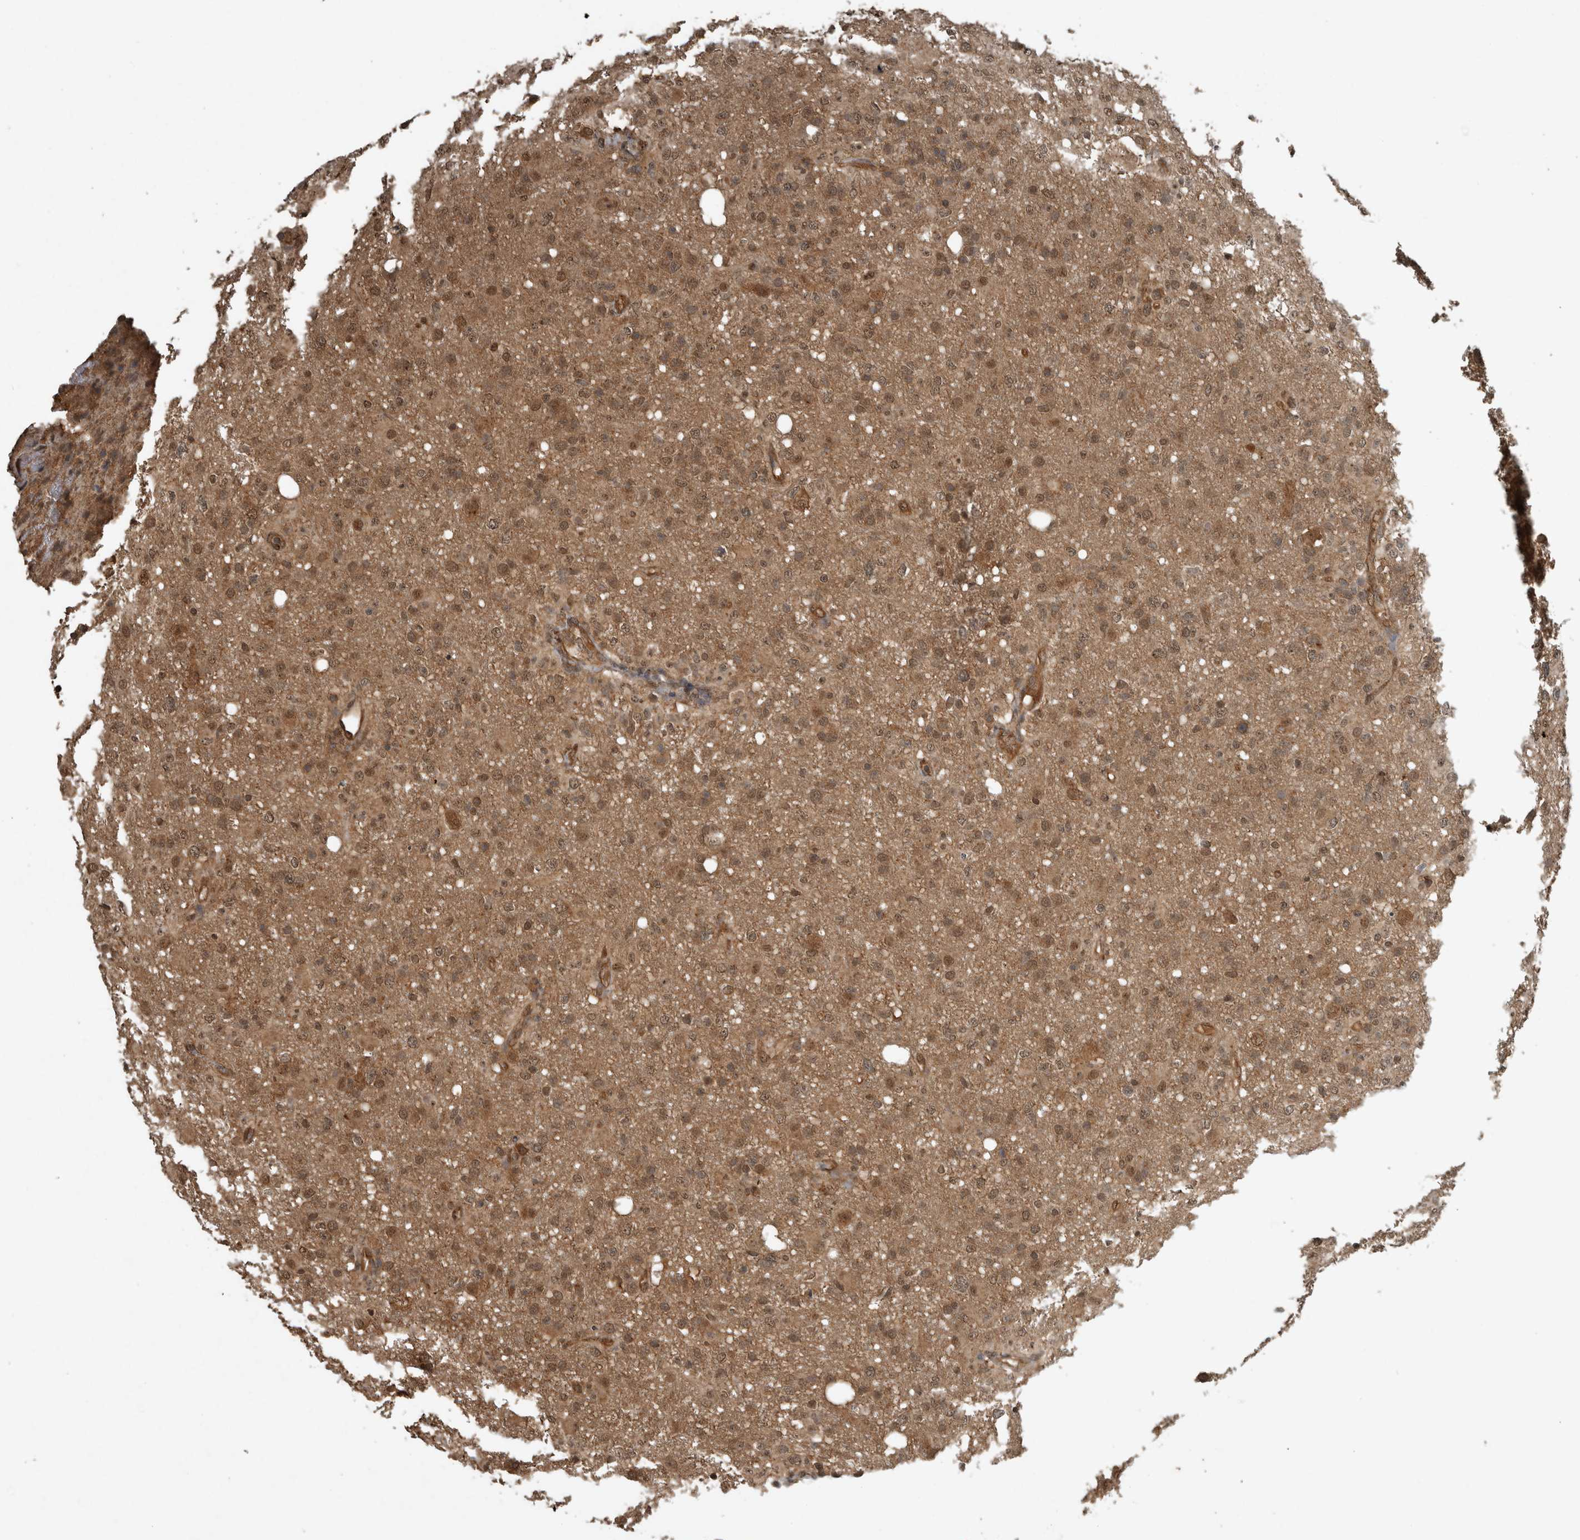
{"staining": {"intensity": "moderate", "quantity": ">75%", "location": "cytoplasmic/membranous,nuclear"}, "tissue": "glioma", "cell_type": "Tumor cells", "image_type": "cancer", "snomed": [{"axis": "morphology", "description": "Glioma, malignant, High grade"}, {"axis": "topography", "description": "Brain"}], "caption": "A brown stain highlights moderate cytoplasmic/membranous and nuclear positivity of a protein in human glioma tumor cells. (IHC, brightfield microscopy, high magnification).", "gene": "ARHGEF12", "patient": {"sex": "female", "age": 57}}